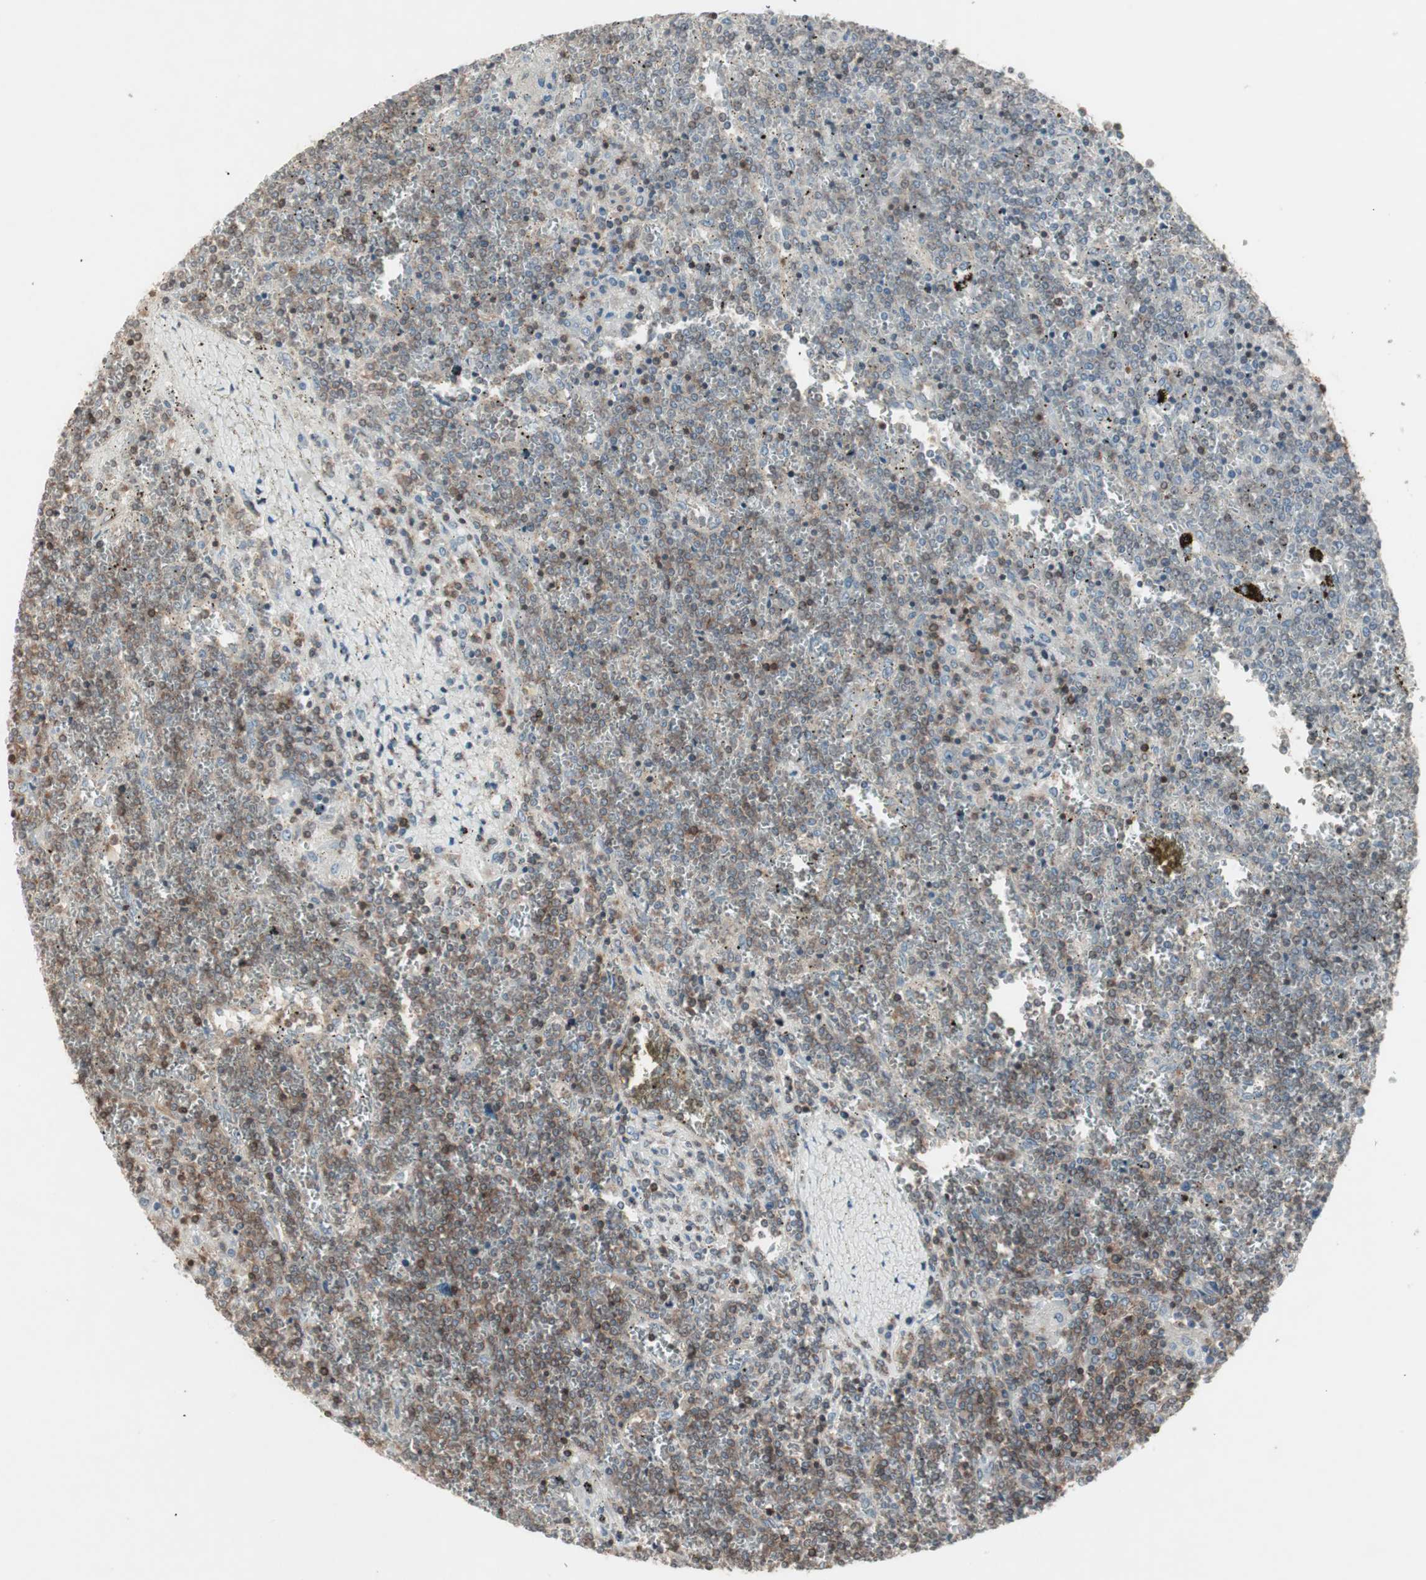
{"staining": {"intensity": "moderate", "quantity": "25%-75%", "location": "cytoplasmic/membranous"}, "tissue": "lymphoma", "cell_type": "Tumor cells", "image_type": "cancer", "snomed": [{"axis": "morphology", "description": "Malignant lymphoma, non-Hodgkin's type, Low grade"}, {"axis": "topography", "description": "Spleen"}], "caption": "Moderate cytoplasmic/membranous expression is identified in about 25%-75% of tumor cells in malignant lymphoma, non-Hodgkin's type (low-grade).", "gene": "ARHGEF1", "patient": {"sex": "female", "age": 19}}